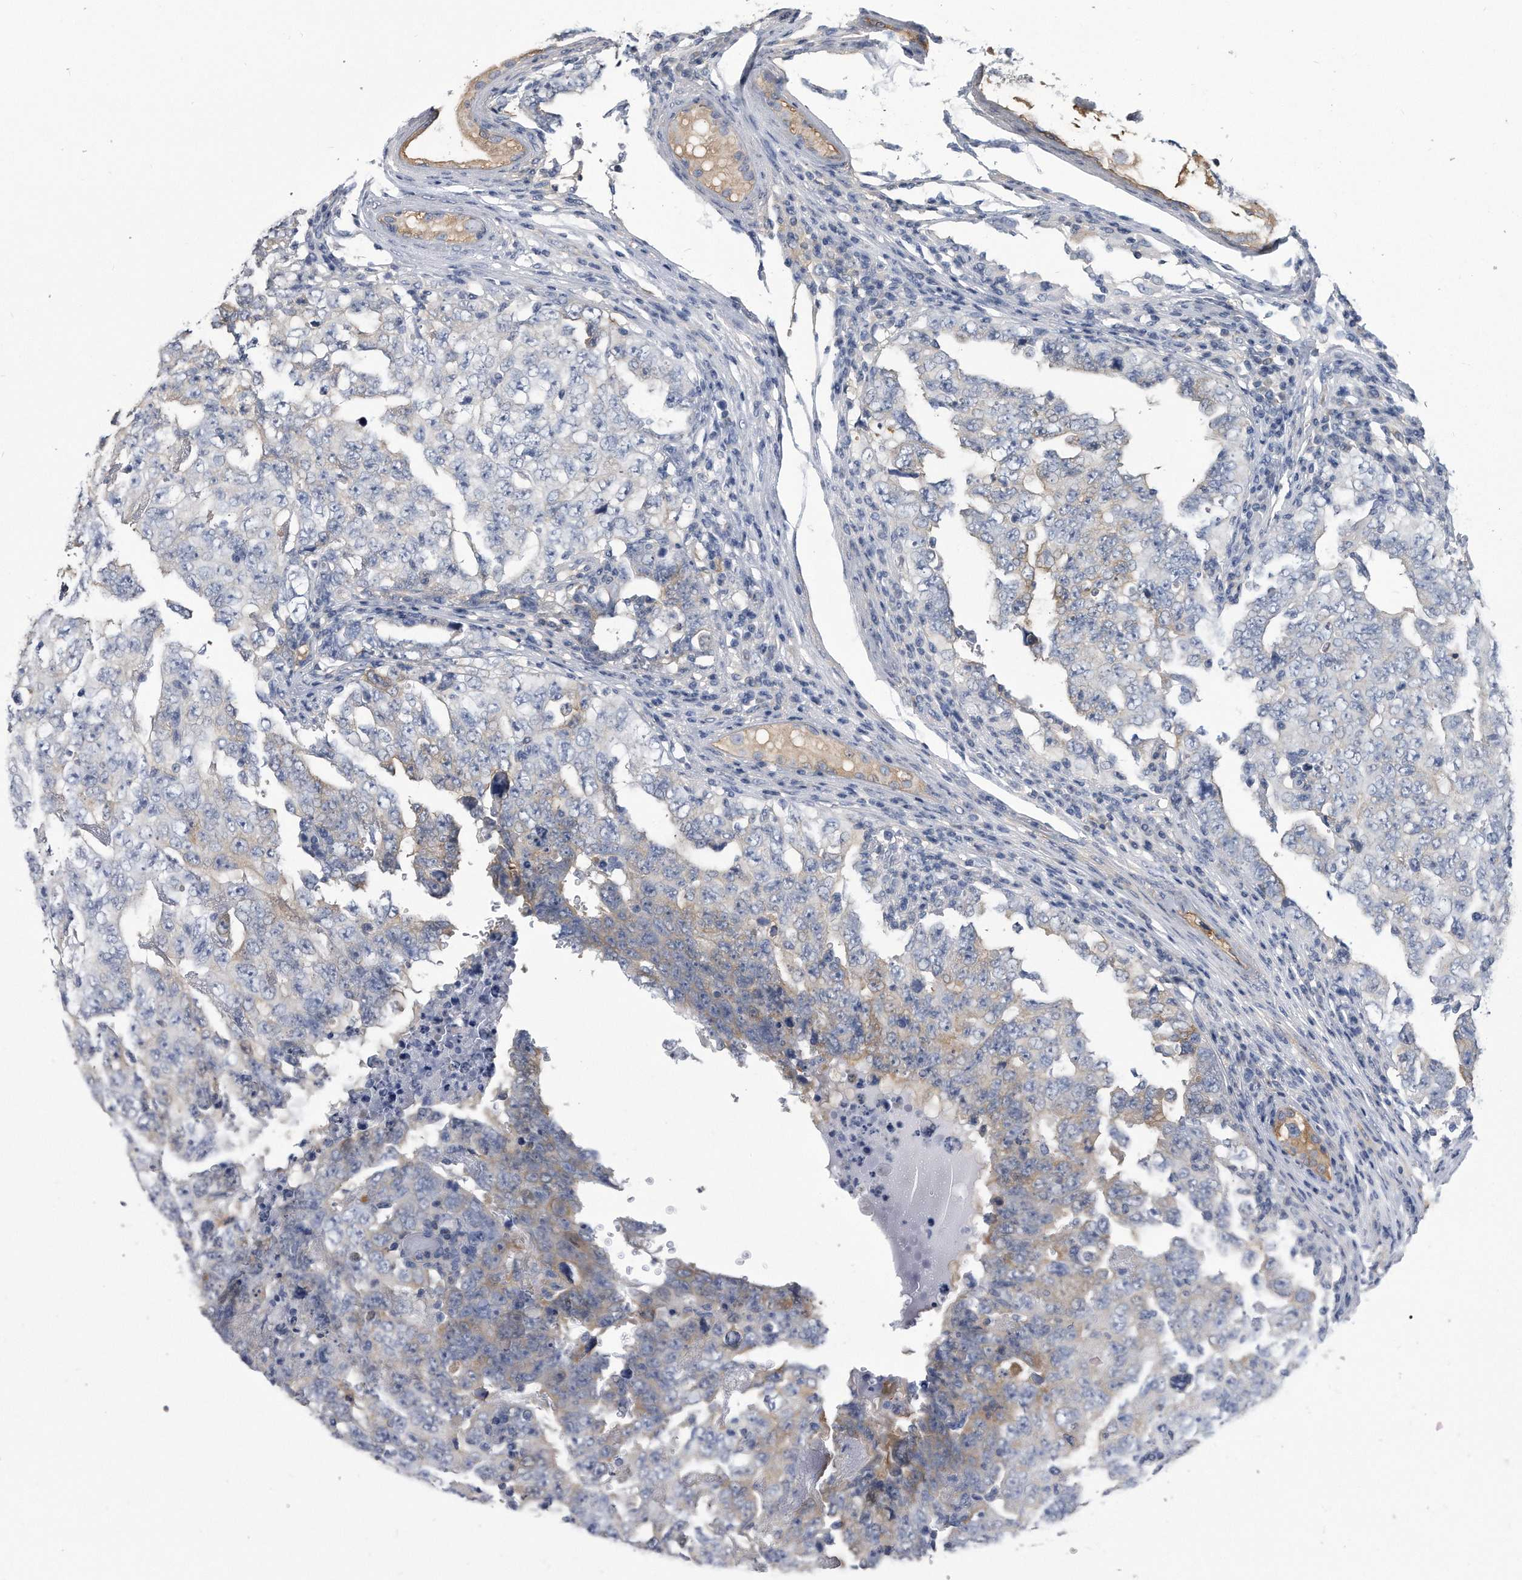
{"staining": {"intensity": "negative", "quantity": "none", "location": "none"}, "tissue": "testis cancer", "cell_type": "Tumor cells", "image_type": "cancer", "snomed": [{"axis": "morphology", "description": "Carcinoma, Embryonal, NOS"}, {"axis": "topography", "description": "Testis"}], "caption": "Immunohistochemistry of testis cancer (embryonal carcinoma) reveals no expression in tumor cells.", "gene": "PYGB", "patient": {"sex": "male", "age": 26}}